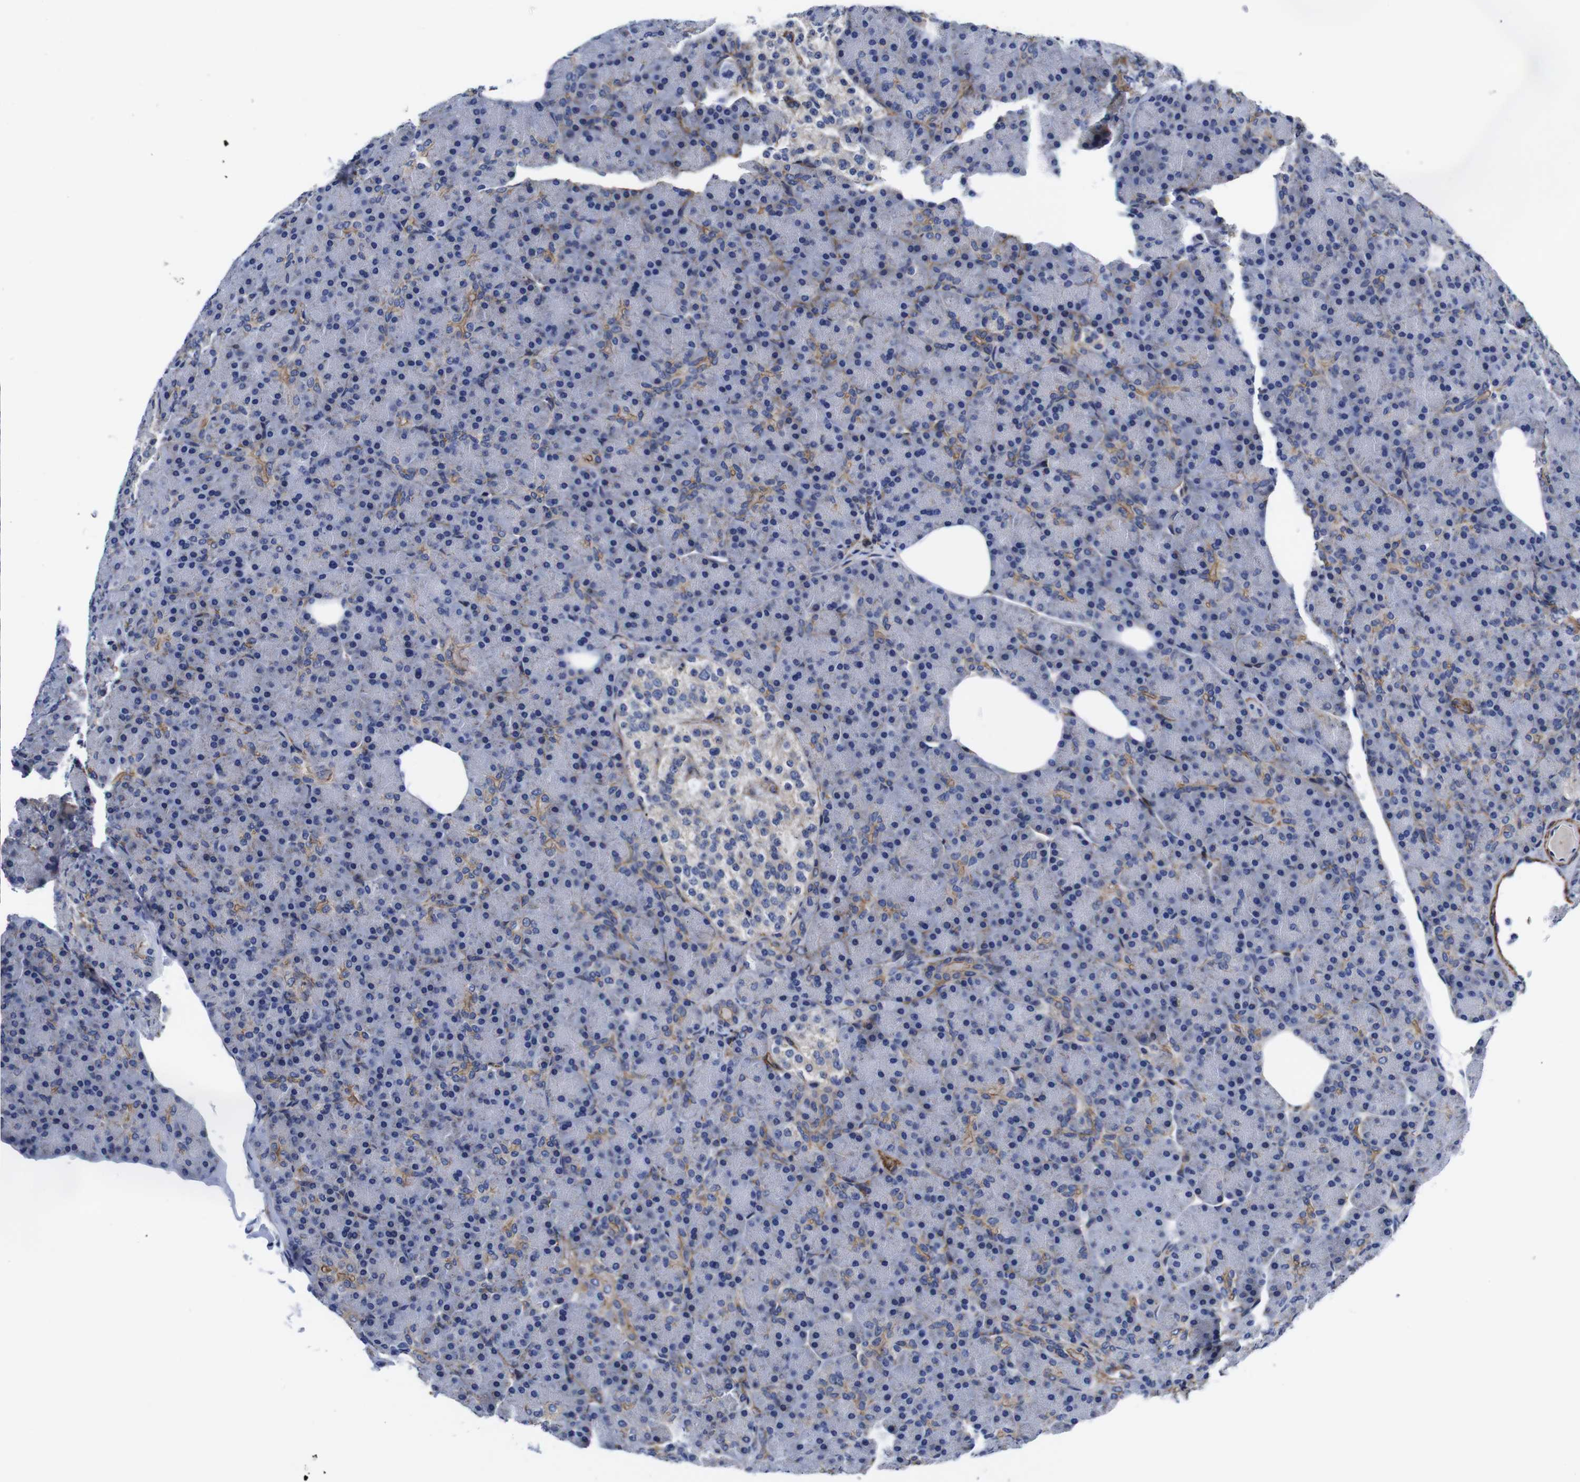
{"staining": {"intensity": "moderate", "quantity": "<25%", "location": "cytoplasmic/membranous"}, "tissue": "pancreas", "cell_type": "Exocrine glandular cells", "image_type": "normal", "snomed": [{"axis": "morphology", "description": "Normal tissue, NOS"}, {"axis": "topography", "description": "Pancreas"}], "caption": "A high-resolution histopathology image shows immunohistochemistry staining of benign pancreas, which shows moderate cytoplasmic/membranous expression in about <25% of exocrine glandular cells.", "gene": "WNT10A", "patient": {"sex": "female", "age": 43}}